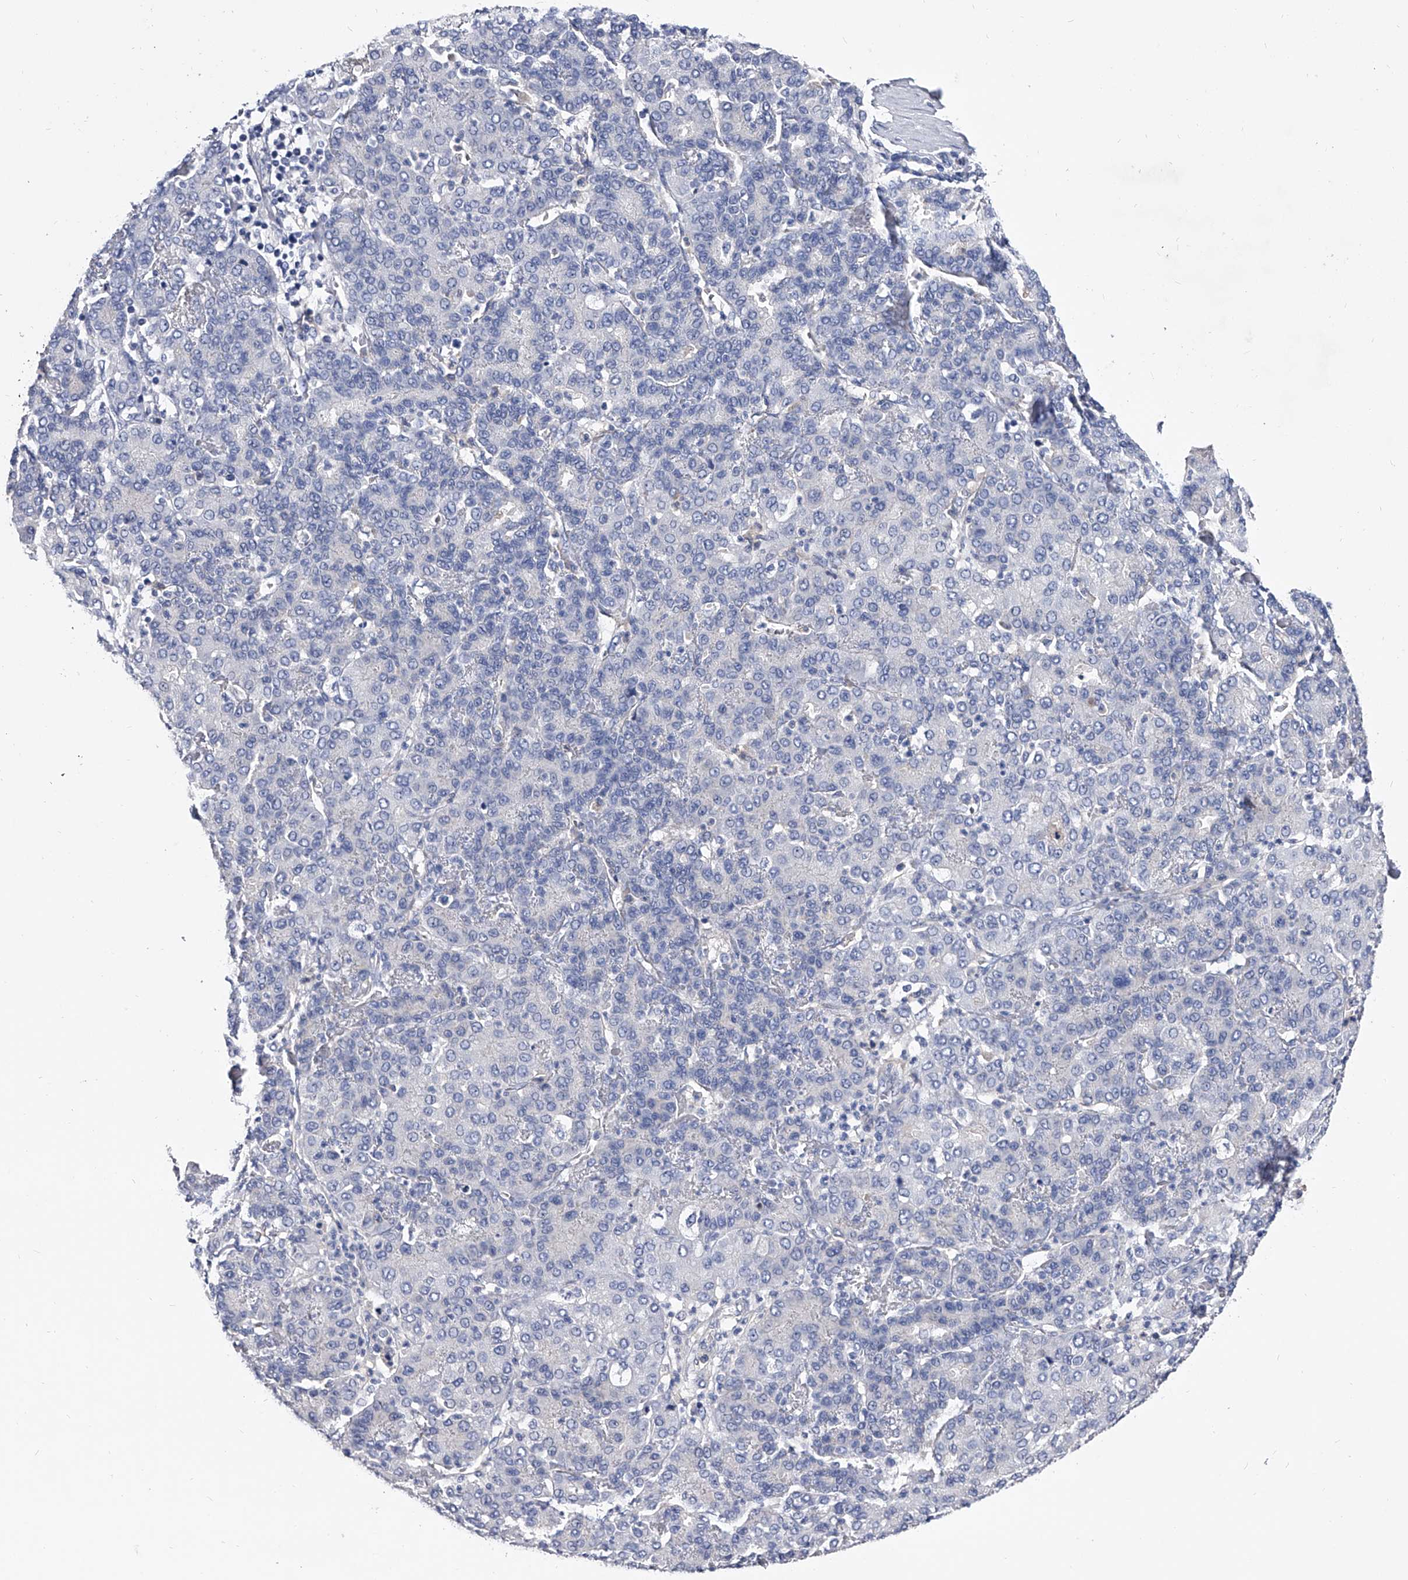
{"staining": {"intensity": "negative", "quantity": "none", "location": "none"}, "tissue": "liver cancer", "cell_type": "Tumor cells", "image_type": "cancer", "snomed": [{"axis": "morphology", "description": "Carcinoma, Hepatocellular, NOS"}, {"axis": "topography", "description": "Liver"}], "caption": "A high-resolution image shows IHC staining of hepatocellular carcinoma (liver), which shows no significant staining in tumor cells.", "gene": "EFCAB7", "patient": {"sex": "male", "age": 65}}